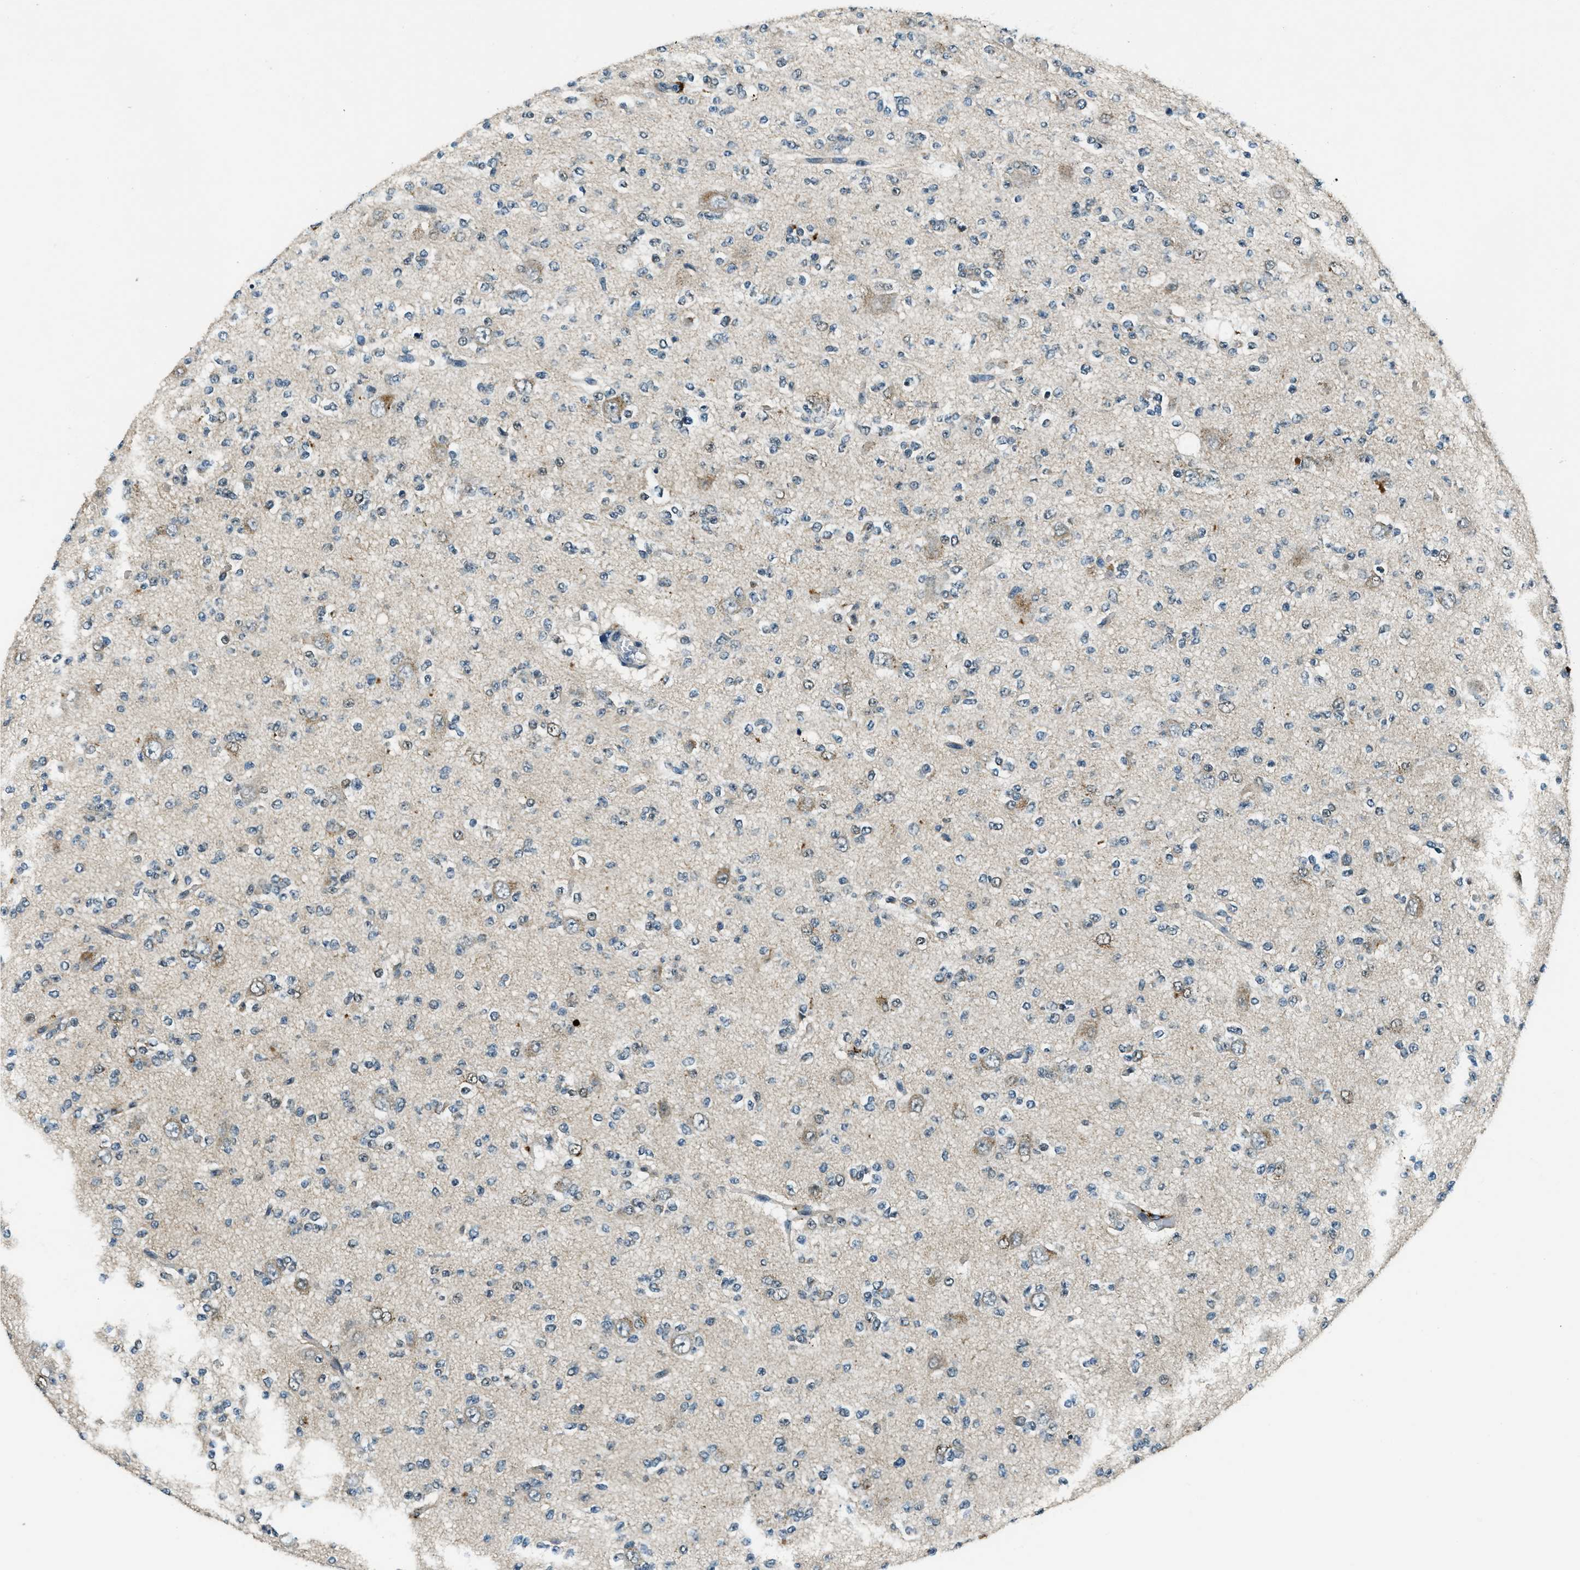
{"staining": {"intensity": "negative", "quantity": "none", "location": "none"}, "tissue": "glioma", "cell_type": "Tumor cells", "image_type": "cancer", "snomed": [{"axis": "morphology", "description": "Glioma, malignant, Low grade"}, {"axis": "topography", "description": "Brain"}], "caption": "IHC of malignant low-grade glioma reveals no expression in tumor cells.", "gene": "GINM1", "patient": {"sex": "male", "age": 38}}